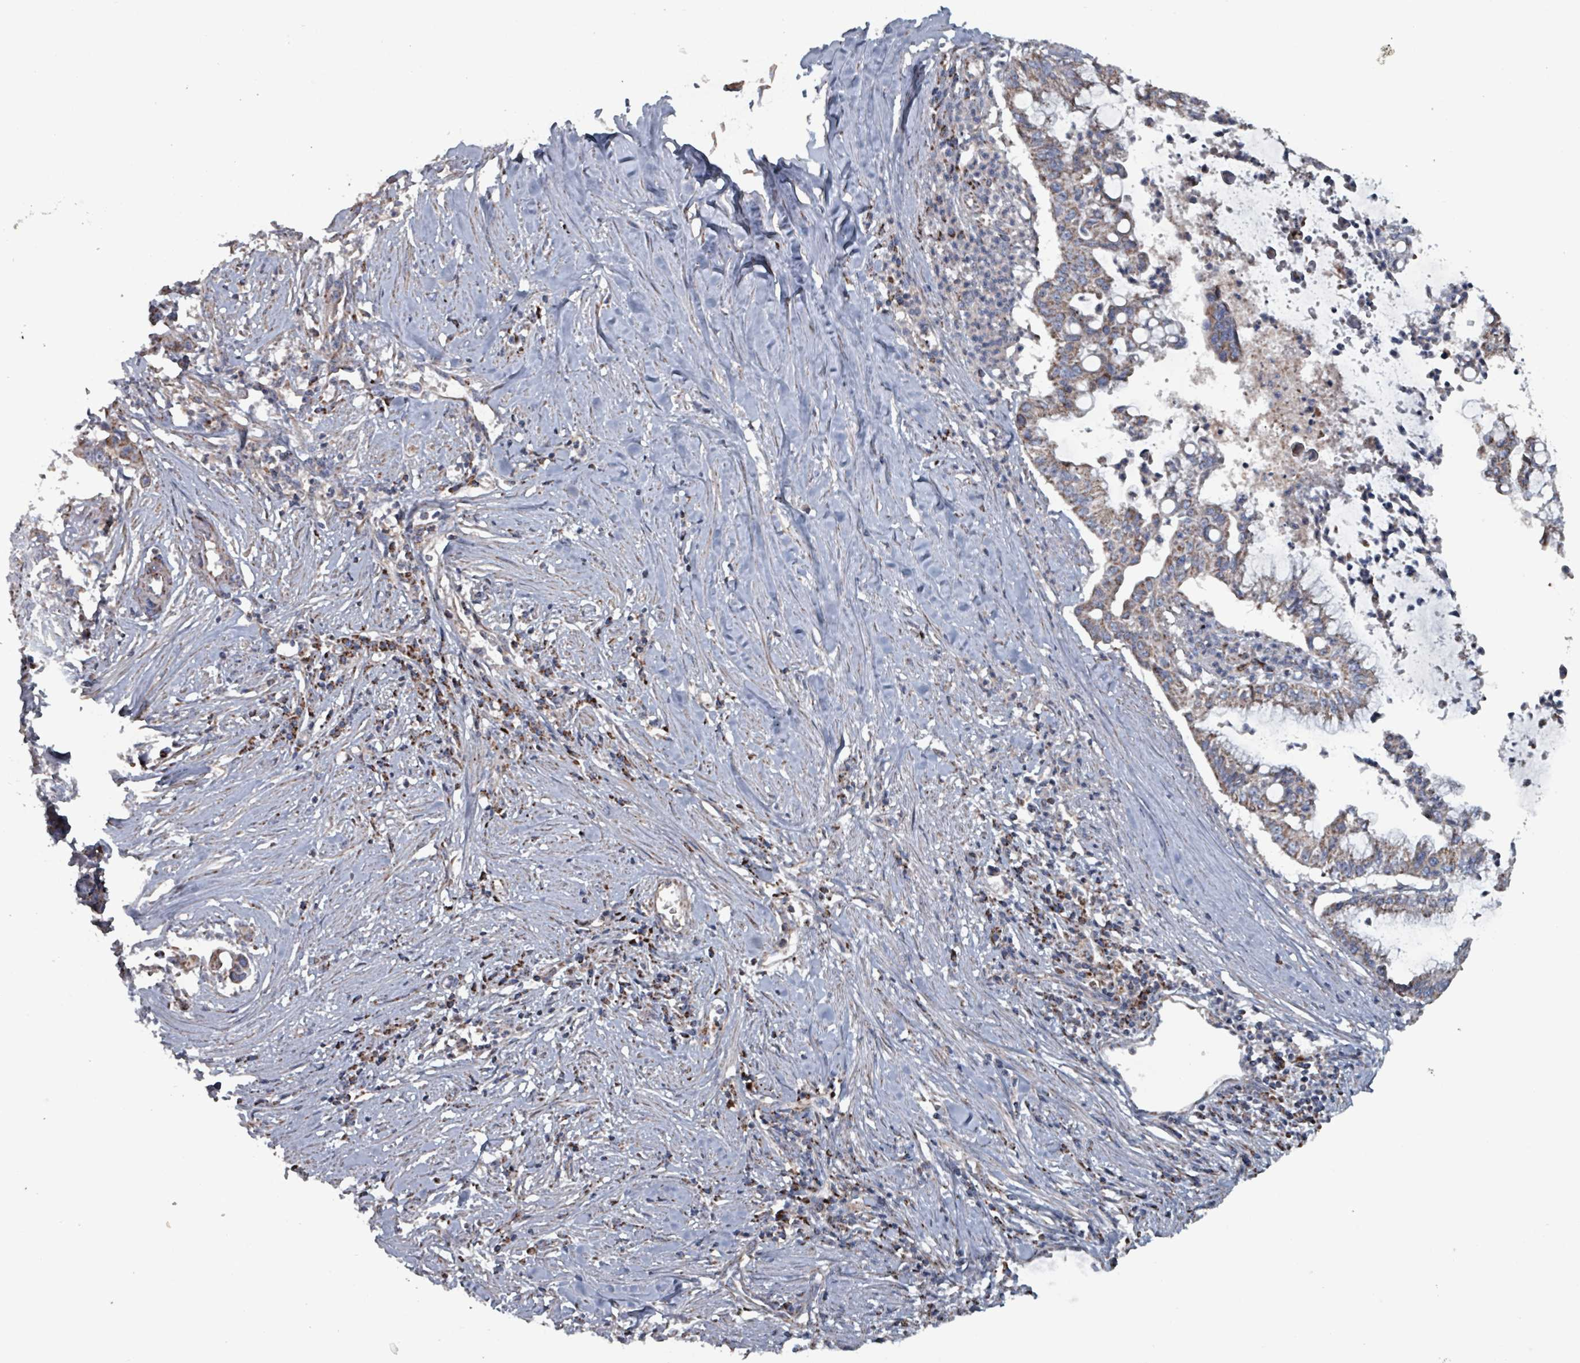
{"staining": {"intensity": "moderate", "quantity": ">75%", "location": "cytoplasmic/membranous"}, "tissue": "pancreatic cancer", "cell_type": "Tumor cells", "image_type": "cancer", "snomed": [{"axis": "morphology", "description": "Adenocarcinoma, NOS"}, {"axis": "topography", "description": "Pancreas"}], "caption": "Immunohistochemical staining of pancreatic cancer displays moderate cytoplasmic/membranous protein positivity in approximately >75% of tumor cells.", "gene": "ABHD18", "patient": {"sex": "male", "age": 73}}